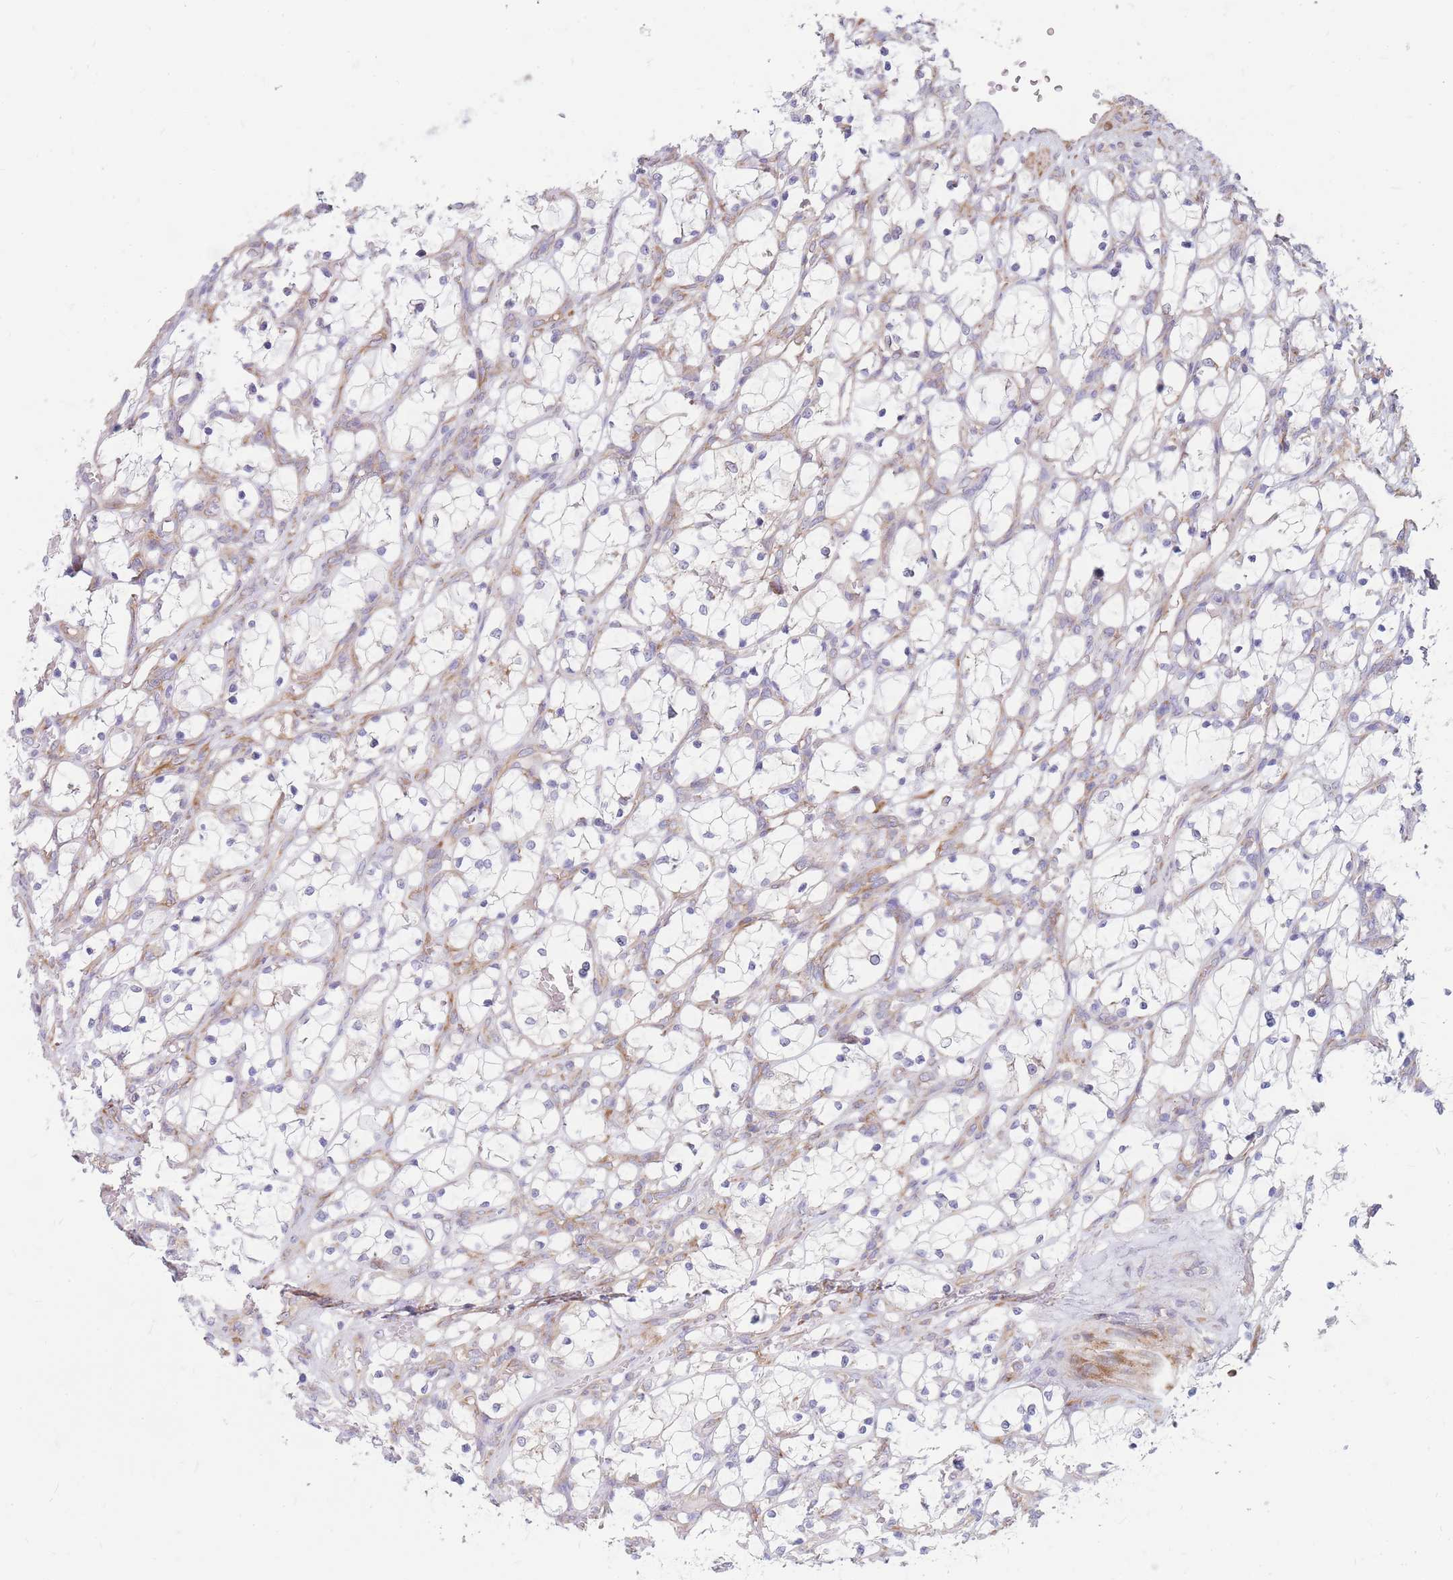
{"staining": {"intensity": "negative", "quantity": "none", "location": "none"}, "tissue": "renal cancer", "cell_type": "Tumor cells", "image_type": "cancer", "snomed": [{"axis": "morphology", "description": "Adenocarcinoma, NOS"}, {"axis": "topography", "description": "Kidney"}], "caption": "The image reveals no significant positivity in tumor cells of renal adenocarcinoma.", "gene": "RPL8", "patient": {"sex": "female", "age": 69}}